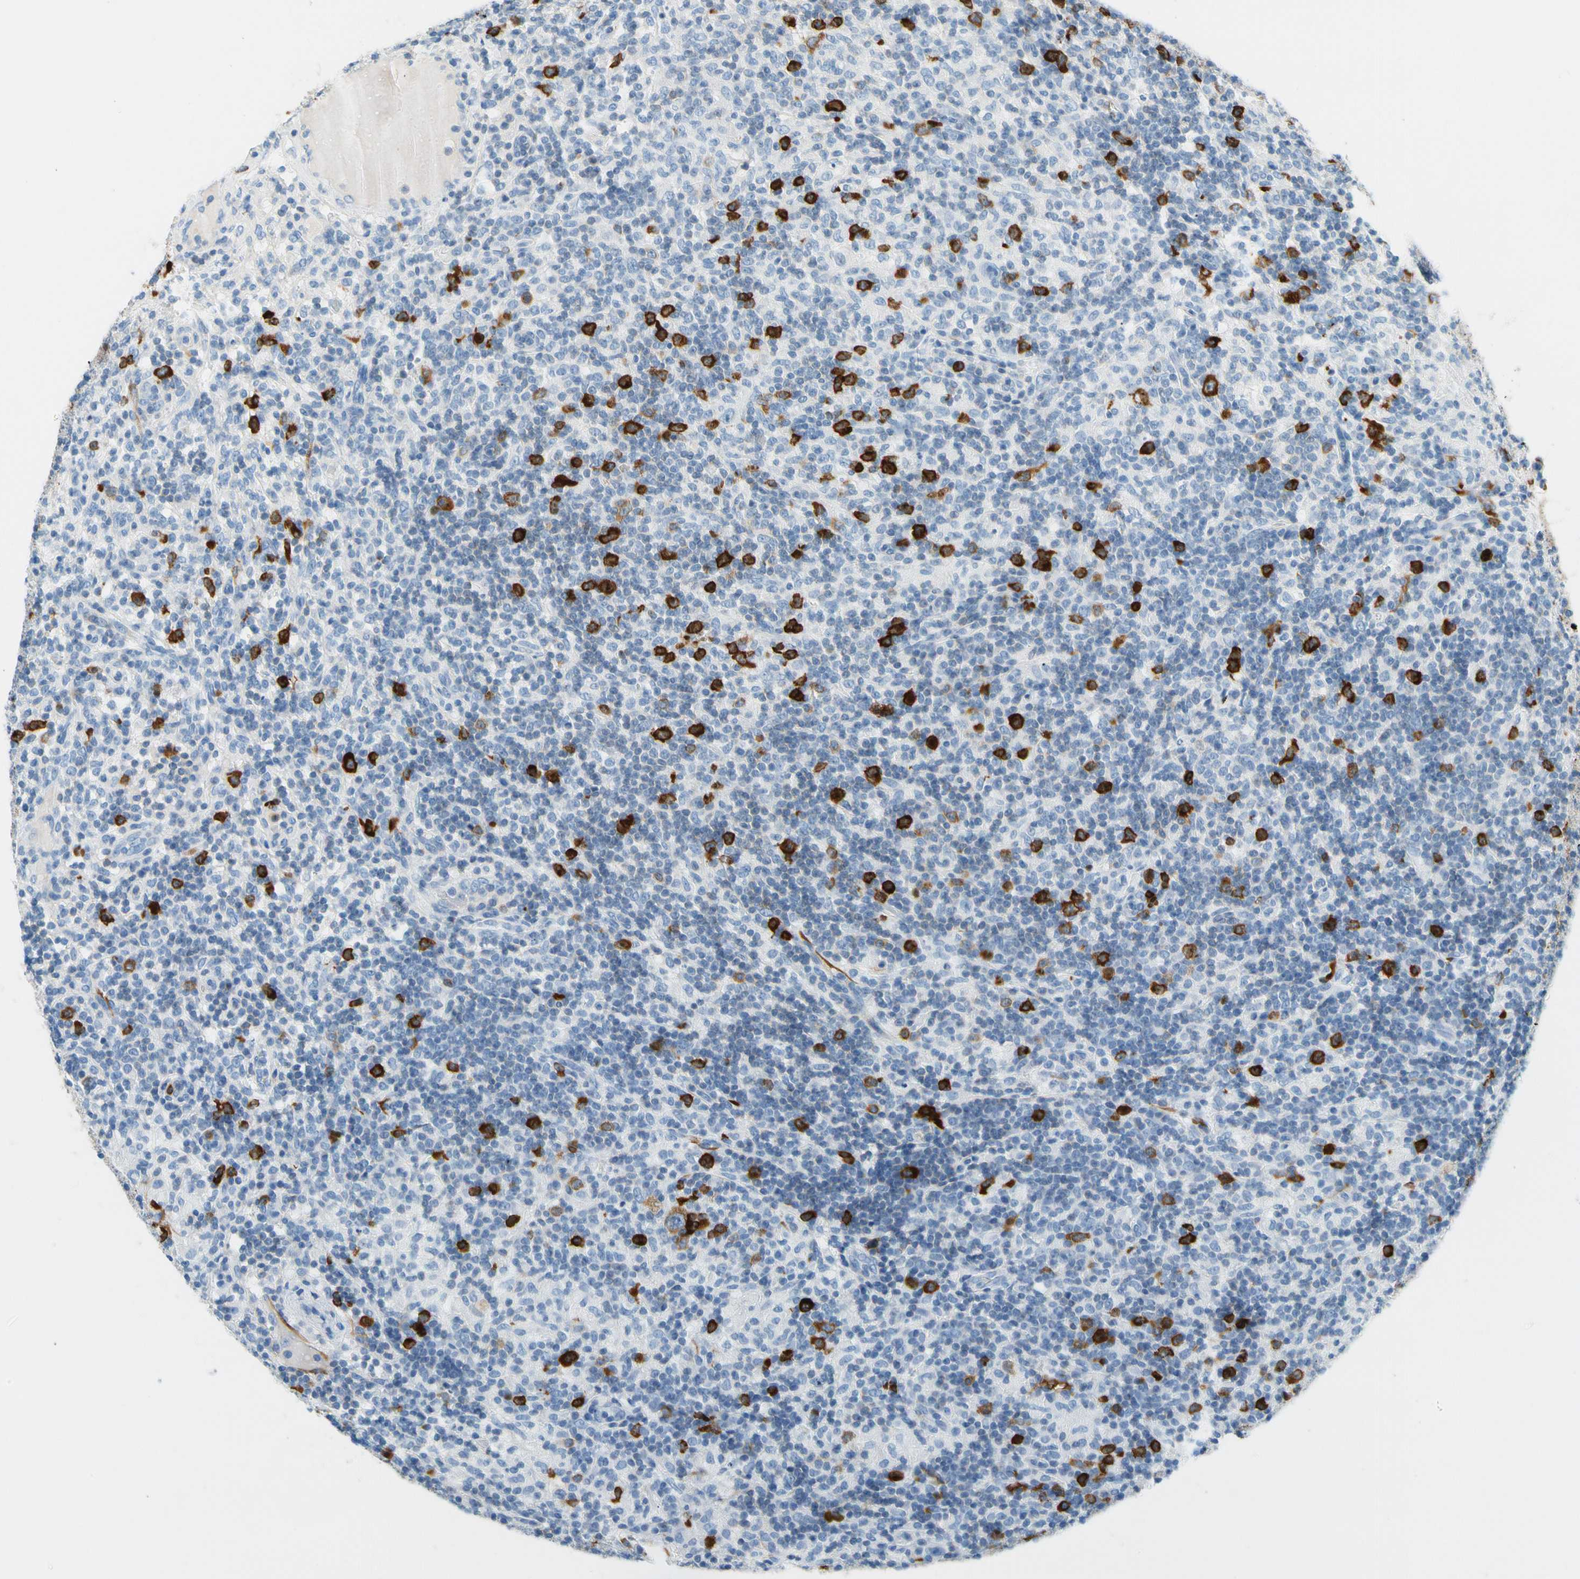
{"staining": {"intensity": "strong", "quantity": ">75%", "location": "cytoplasmic/membranous"}, "tissue": "lymphoma", "cell_type": "Tumor cells", "image_type": "cancer", "snomed": [{"axis": "morphology", "description": "Hodgkin's disease, NOS"}, {"axis": "topography", "description": "Lymph node"}], "caption": "Tumor cells reveal strong cytoplasmic/membranous positivity in about >75% of cells in lymphoma. Using DAB (3,3'-diaminobenzidine) (brown) and hematoxylin (blue) stains, captured at high magnification using brightfield microscopy.", "gene": "TACC3", "patient": {"sex": "male", "age": 70}}